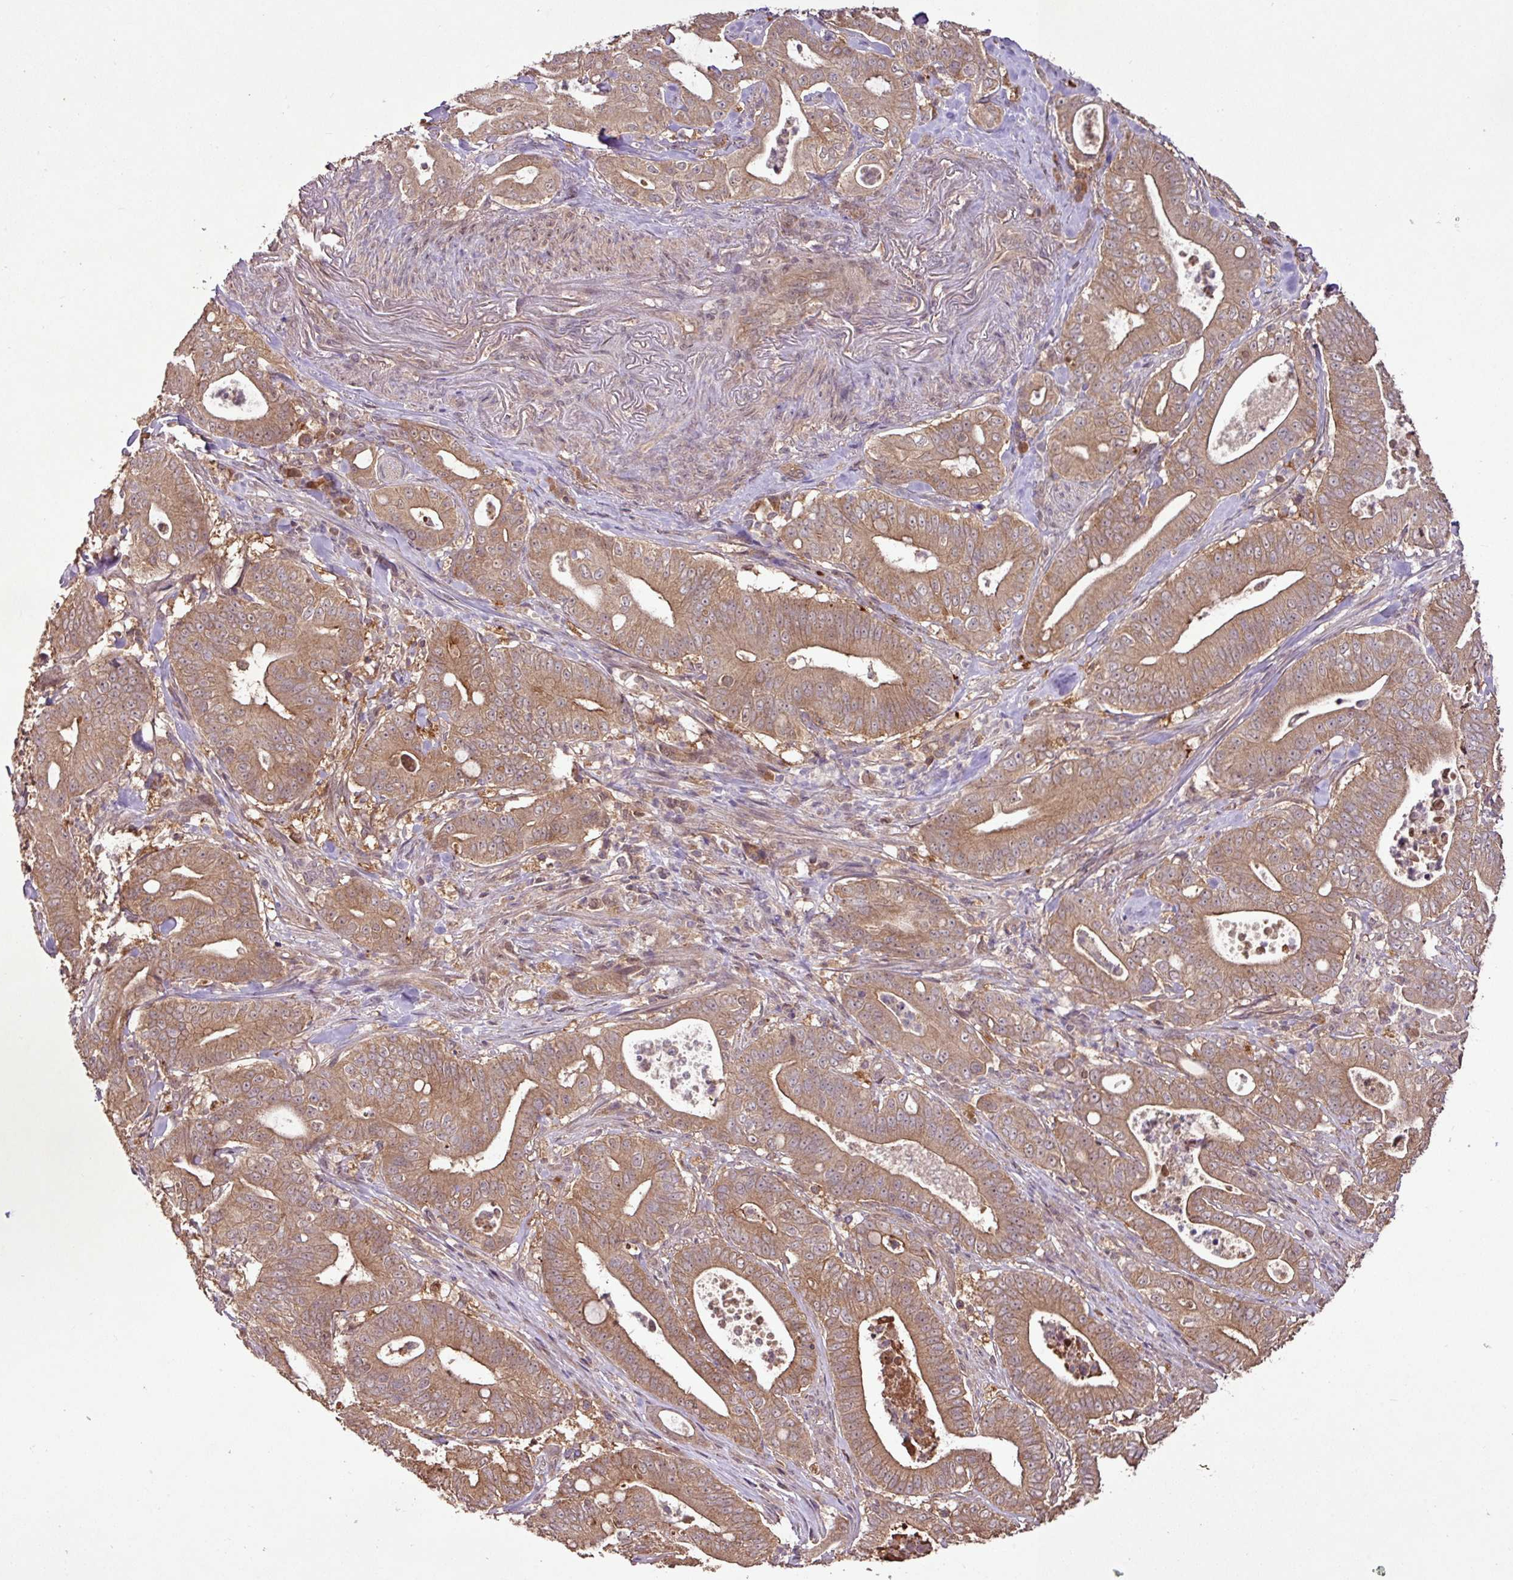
{"staining": {"intensity": "moderate", "quantity": ">75%", "location": "cytoplasmic/membranous"}, "tissue": "pancreatic cancer", "cell_type": "Tumor cells", "image_type": "cancer", "snomed": [{"axis": "morphology", "description": "Adenocarcinoma, NOS"}, {"axis": "topography", "description": "Pancreas"}], "caption": "Pancreatic cancer tissue displays moderate cytoplasmic/membranous positivity in about >75% of tumor cells, visualized by immunohistochemistry. Nuclei are stained in blue.", "gene": "FAIM", "patient": {"sex": "male", "age": 71}}